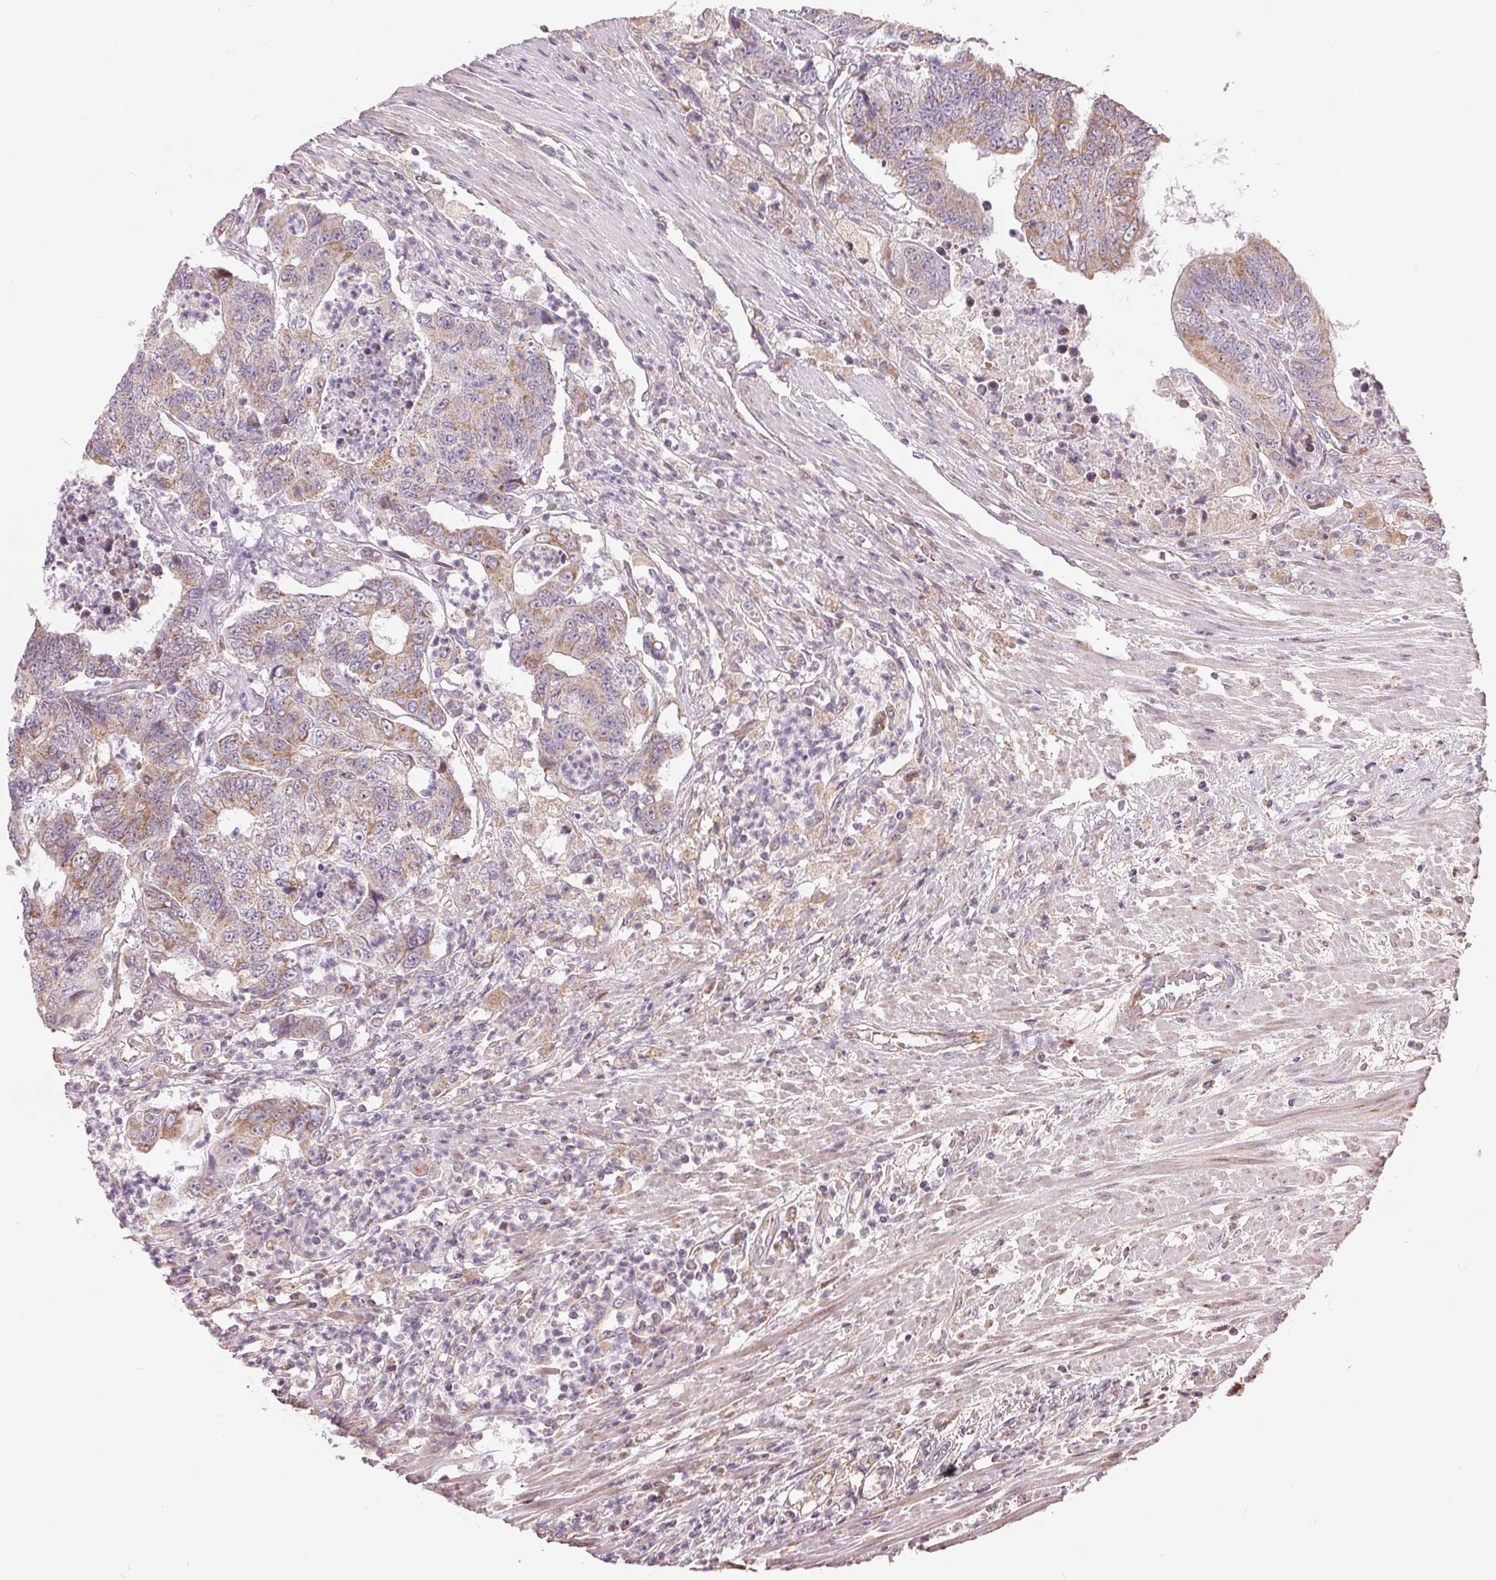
{"staining": {"intensity": "moderate", "quantity": "25%-75%", "location": "cytoplasmic/membranous"}, "tissue": "colorectal cancer", "cell_type": "Tumor cells", "image_type": "cancer", "snomed": [{"axis": "morphology", "description": "Adenocarcinoma, NOS"}, {"axis": "topography", "description": "Colon"}], "caption": "Immunohistochemical staining of human adenocarcinoma (colorectal) displays medium levels of moderate cytoplasmic/membranous protein positivity in about 25%-75% of tumor cells.", "gene": "DGUOK", "patient": {"sex": "female", "age": 48}}